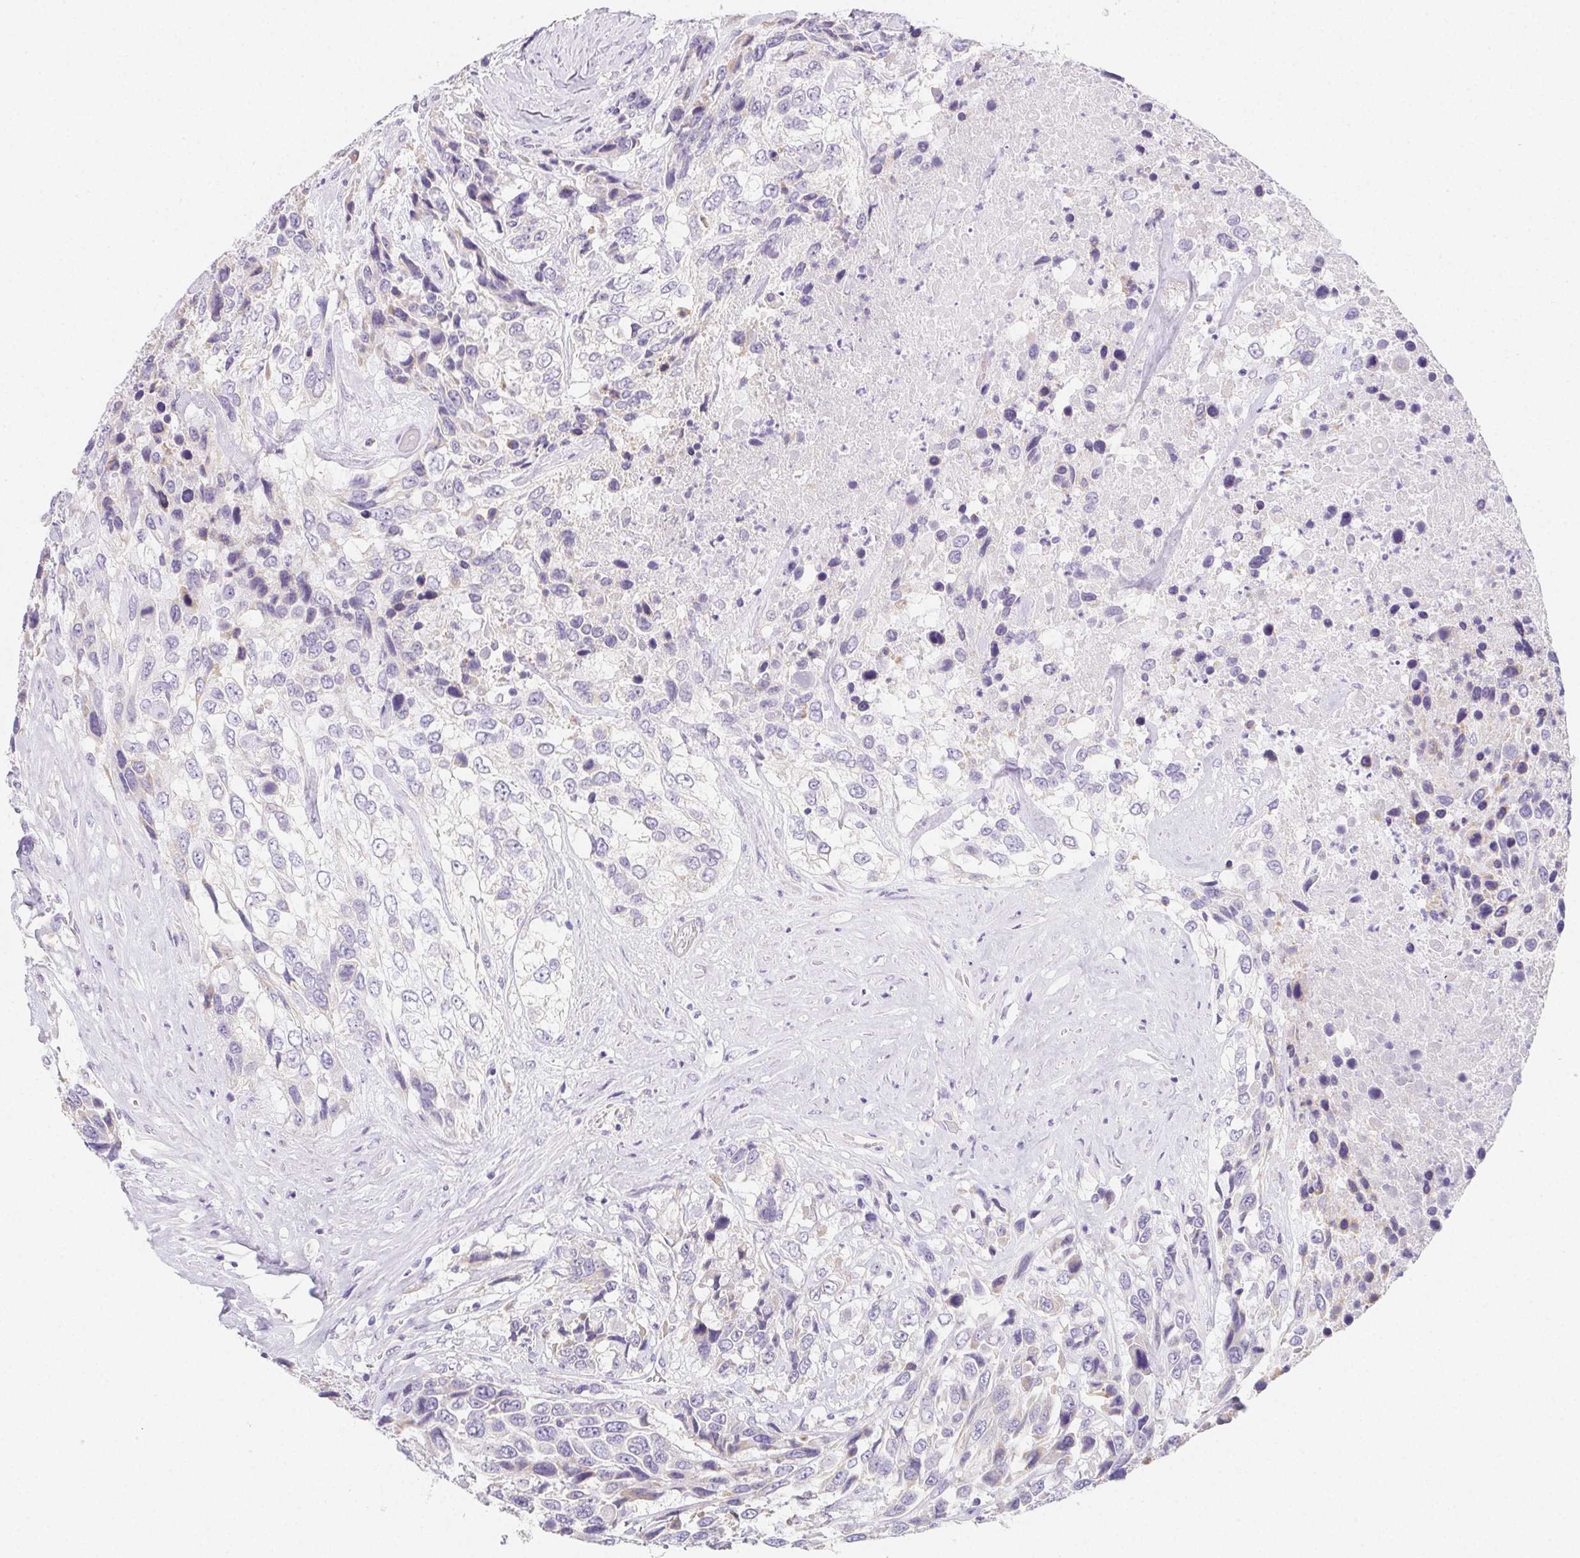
{"staining": {"intensity": "negative", "quantity": "none", "location": "none"}, "tissue": "urothelial cancer", "cell_type": "Tumor cells", "image_type": "cancer", "snomed": [{"axis": "morphology", "description": "Urothelial carcinoma, High grade"}, {"axis": "topography", "description": "Urinary bladder"}], "caption": "DAB immunohistochemical staining of high-grade urothelial carcinoma demonstrates no significant staining in tumor cells.", "gene": "HRC", "patient": {"sex": "female", "age": 70}}